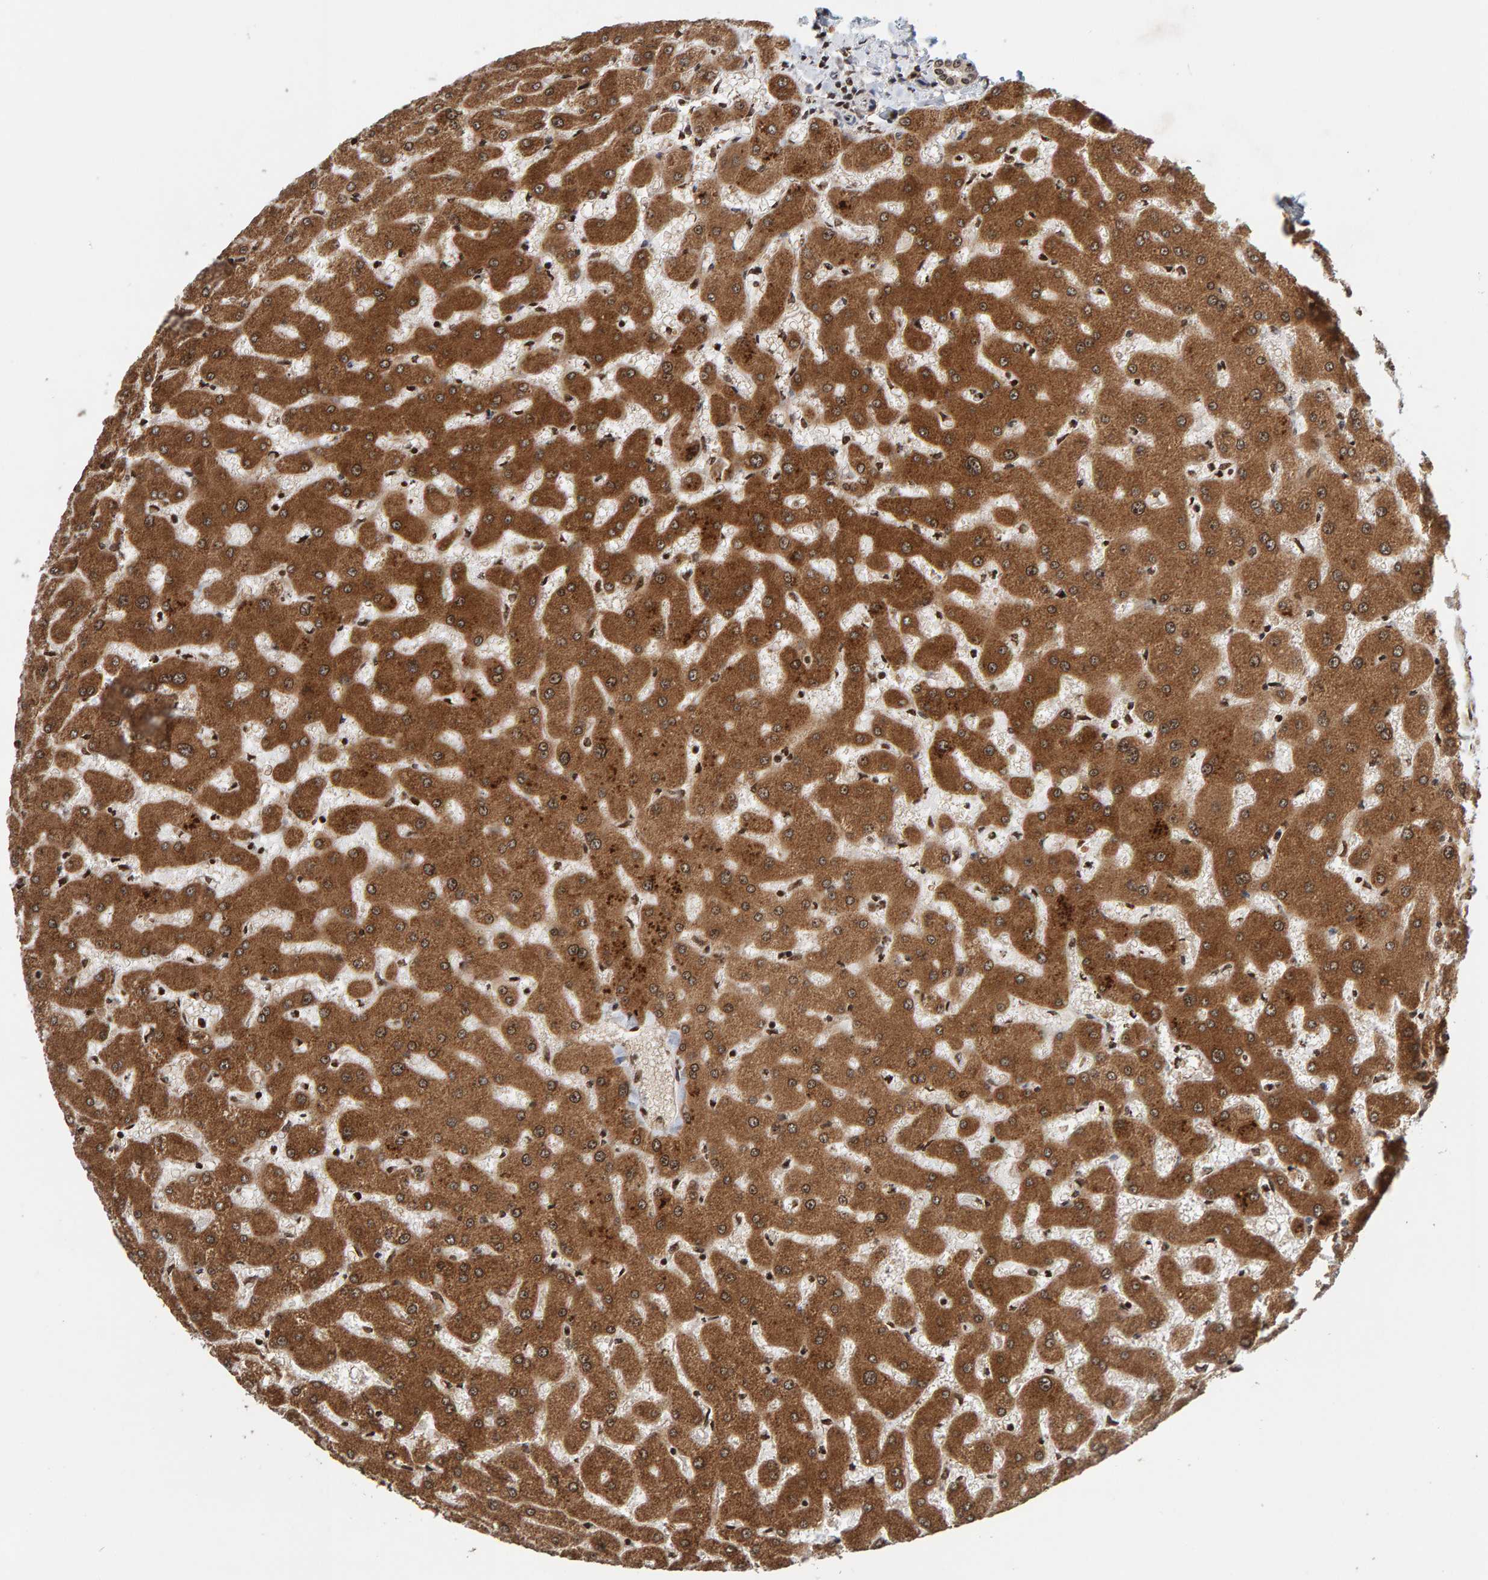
{"staining": {"intensity": "weak", "quantity": "<25%", "location": "cytoplasmic/membranous,nuclear"}, "tissue": "liver", "cell_type": "Cholangiocytes", "image_type": "normal", "snomed": [{"axis": "morphology", "description": "Normal tissue, NOS"}, {"axis": "topography", "description": "Liver"}], "caption": "There is no significant expression in cholangiocytes of liver. (DAB (3,3'-diaminobenzidine) immunohistochemistry (IHC) visualized using brightfield microscopy, high magnification).", "gene": "CCDC182", "patient": {"sex": "female", "age": 63}}